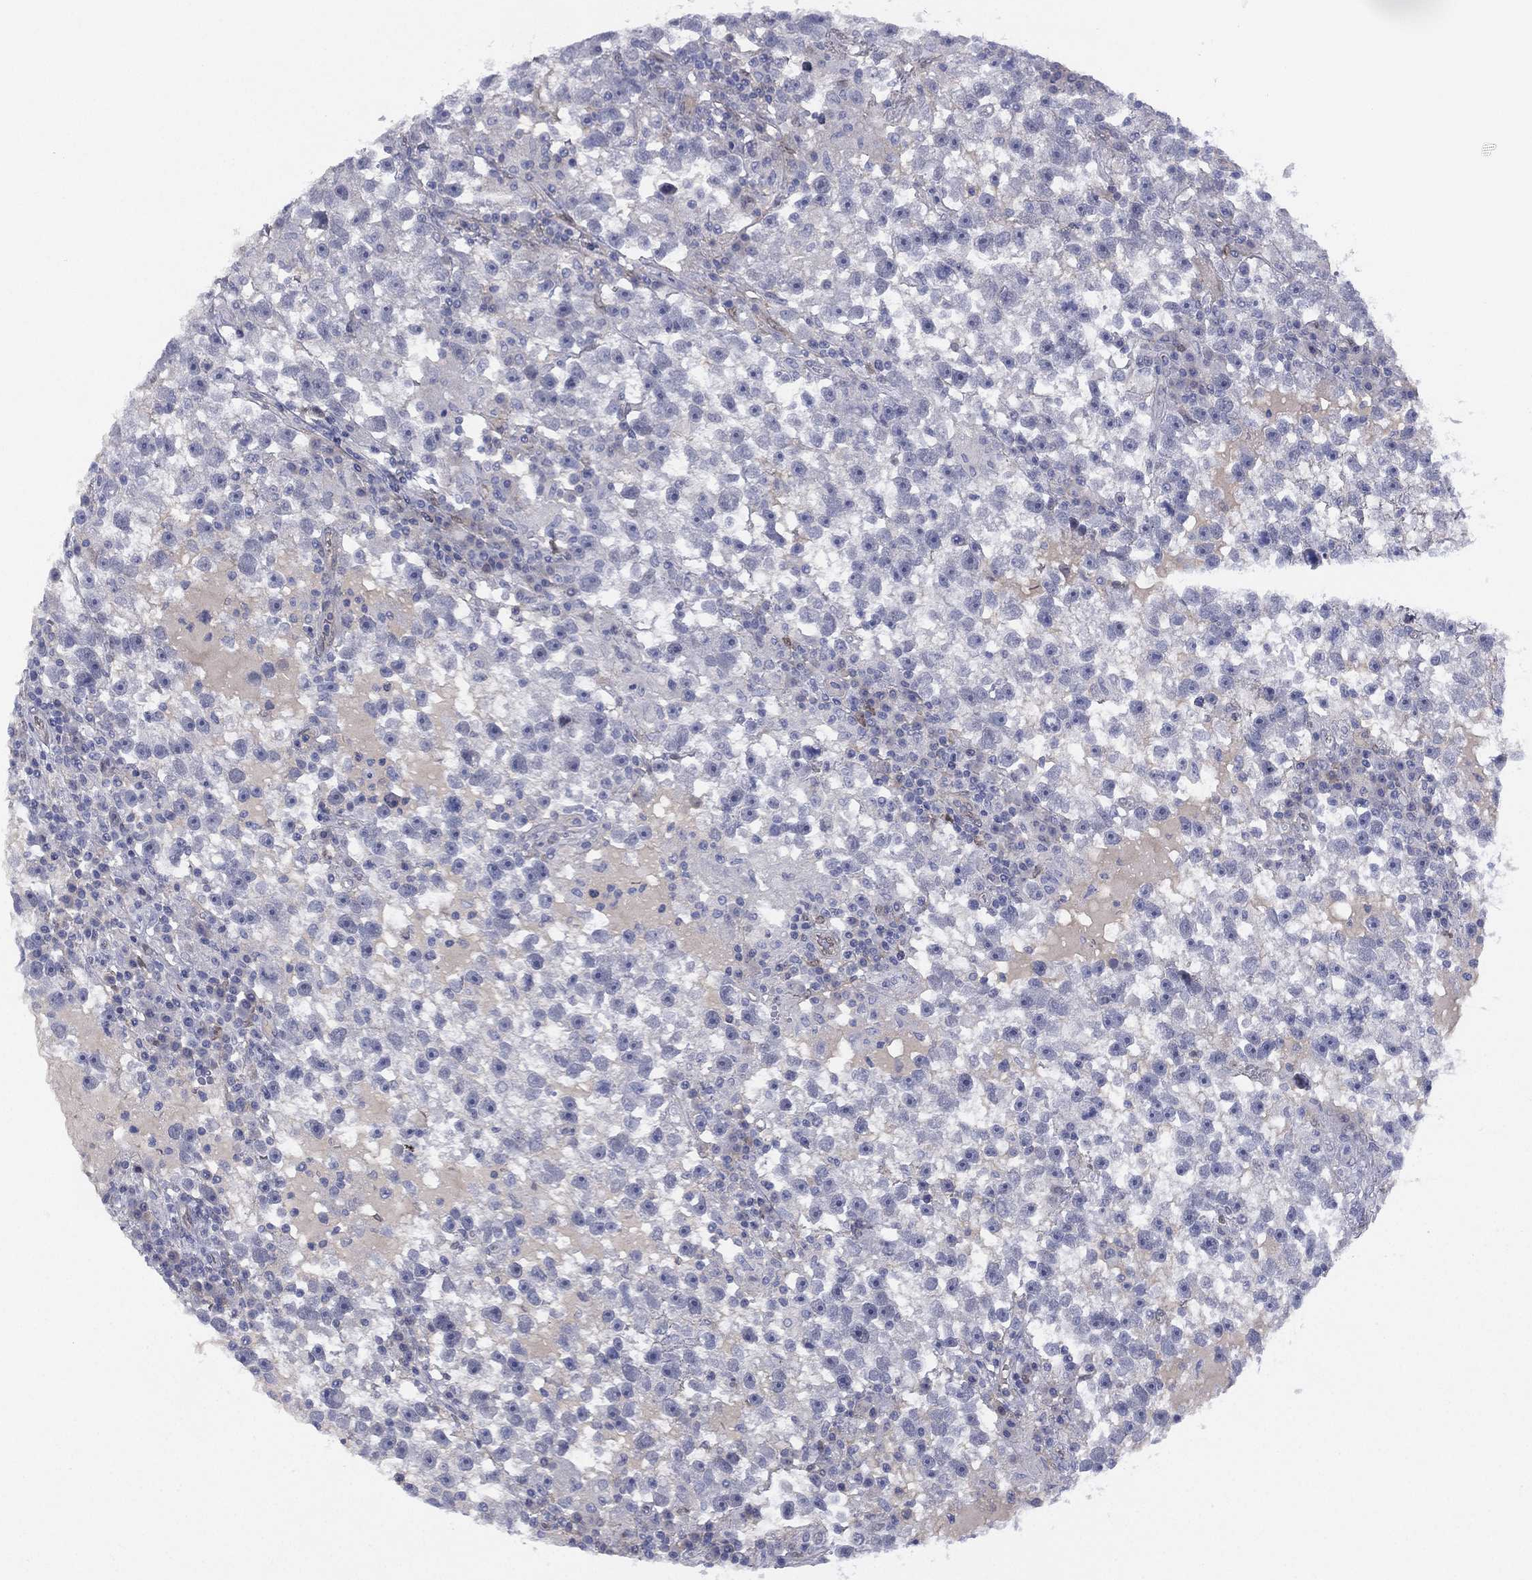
{"staining": {"intensity": "negative", "quantity": "none", "location": "none"}, "tissue": "testis cancer", "cell_type": "Tumor cells", "image_type": "cancer", "snomed": [{"axis": "morphology", "description": "Seminoma, NOS"}, {"axis": "topography", "description": "Testis"}], "caption": "Histopathology image shows no protein expression in tumor cells of testis cancer (seminoma) tissue. (DAB immunohistochemistry, high magnification).", "gene": "DDAH1", "patient": {"sex": "male", "age": 47}}